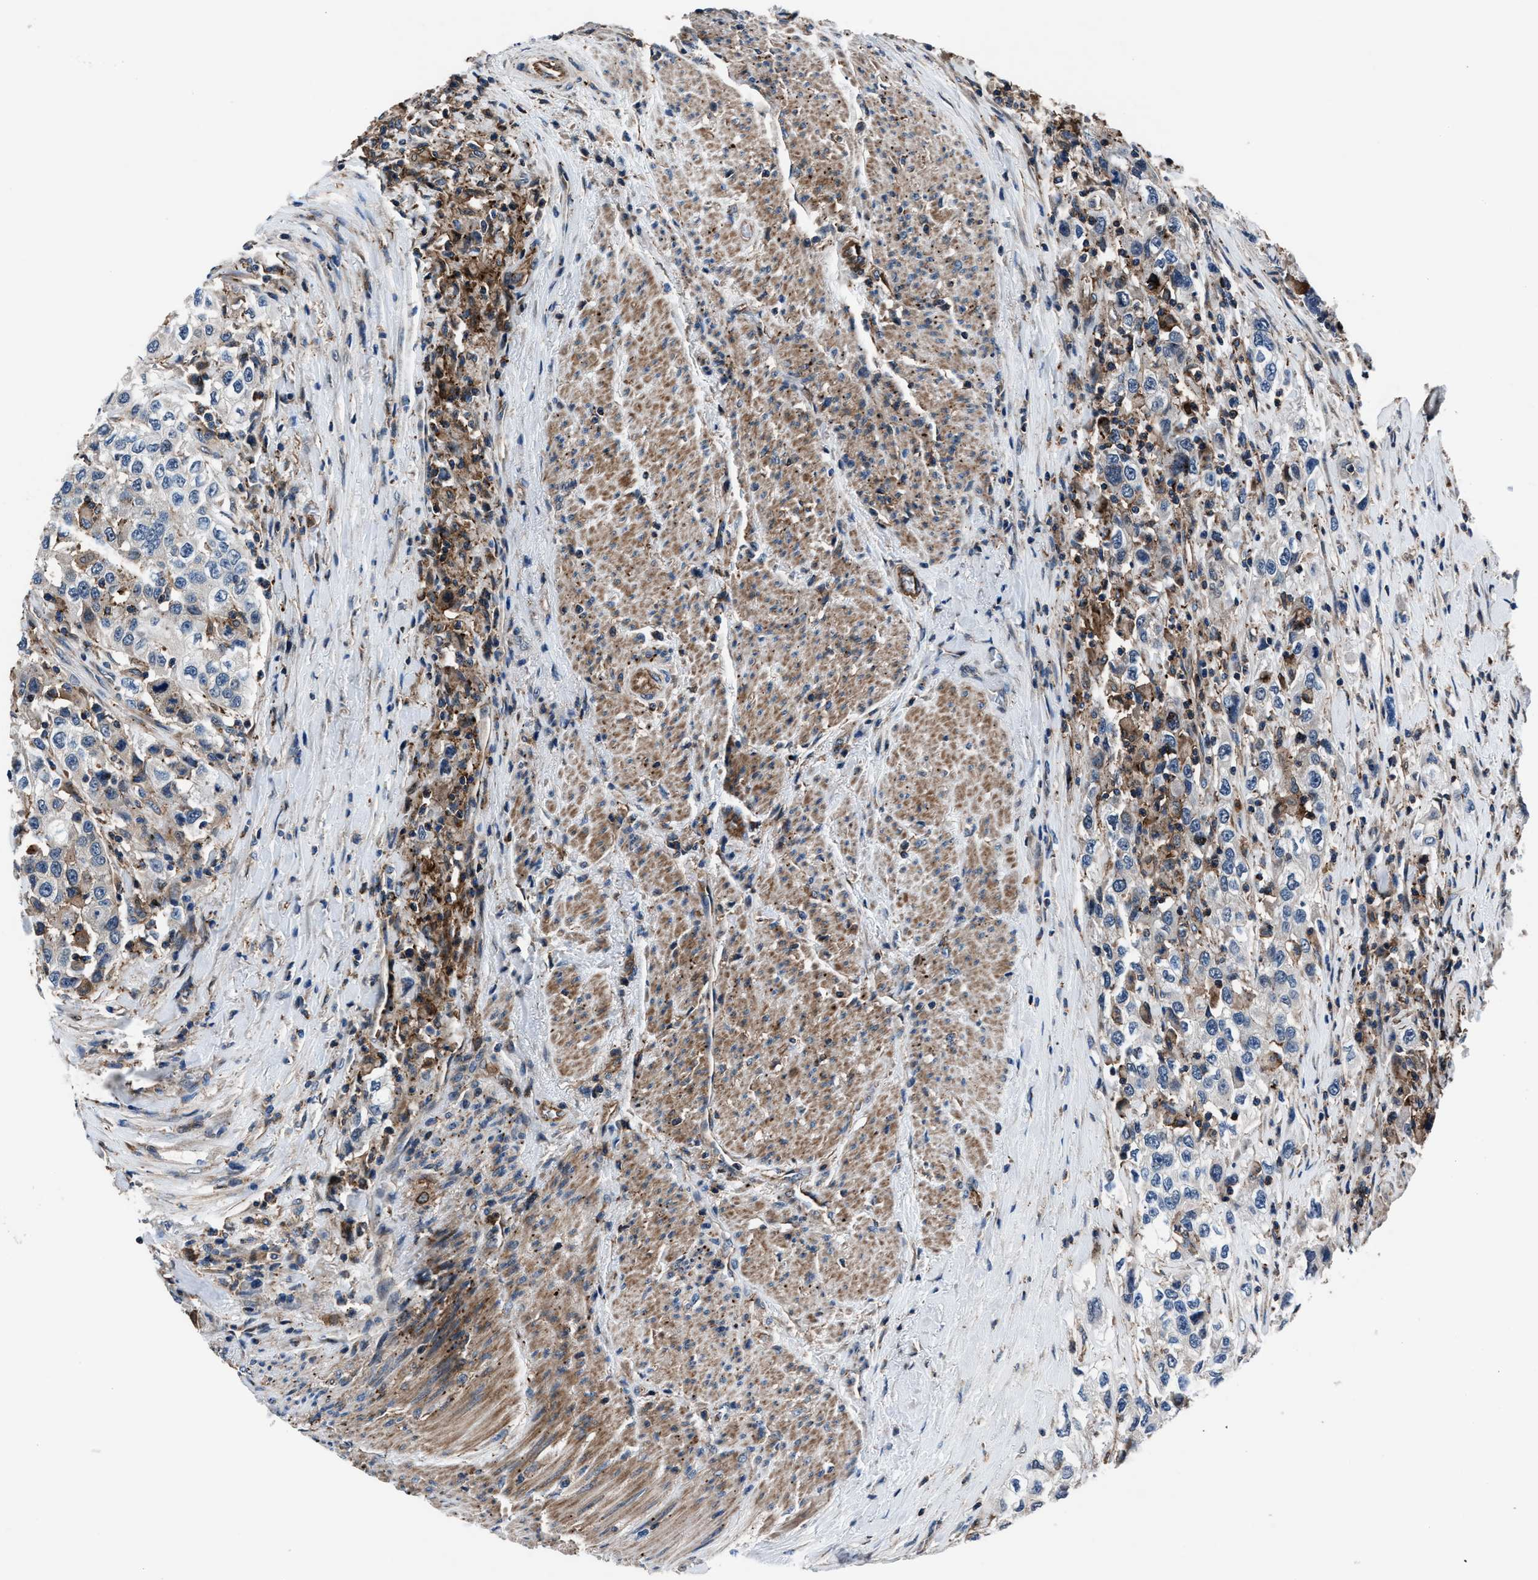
{"staining": {"intensity": "negative", "quantity": "none", "location": "none"}, "tissue": "urothelial cancer", "cell_type": "Tumor cells", "image_type": "cancer", "snomed": [{"axis": "morphology", "description": "Urothelial carcinoma, High grade"}, {"axis": "topography", "description": "Urinary bladder"}], "caption": "IHC image of neoplastic tissue: human urothelial carcinoma (high-grade) stained with DAB displays no significant protein expression in tumor cells. (DAB (3,3'-diaminobenzidine) IHC with hematoxylin counter stain).", "gene": "MFSD11", "patient": {"sex": "female", "age": 80}}